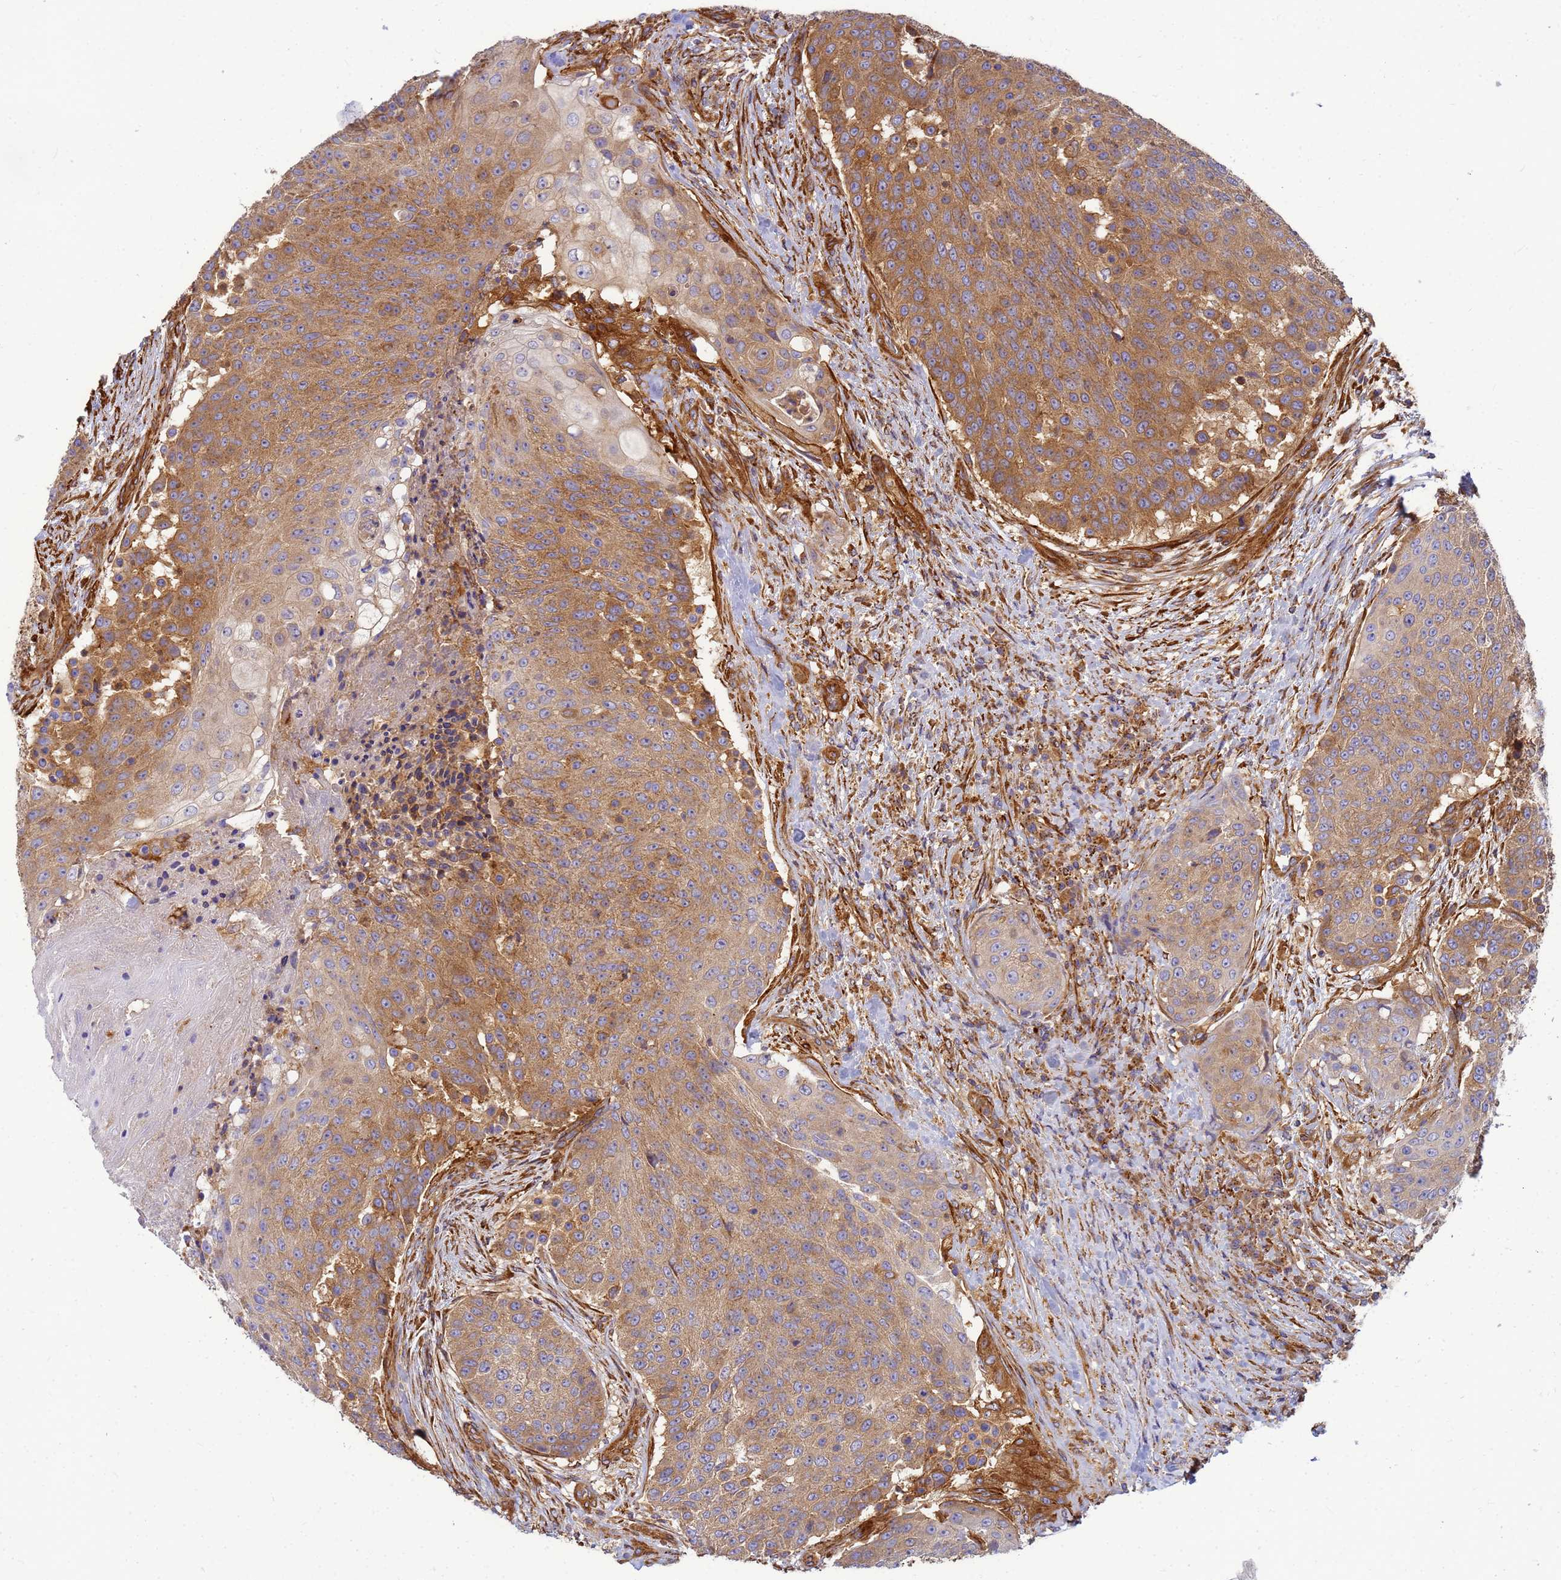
{"staining": {"intensity": "moderate", "quantity": "25%-75%", "location": "cytoplasmic/membranous"}, "tissue": "urothelial cancer", "cell_type": "Tumor cells", "image_type": "cancer", "snomed": [{"axis": "morphology", "description": "Urothelial carcinoma, High grade"}, {"axis": "topography", "description": "Urinary bladder"}], "caption": "Immunohistochemical staining of human urothelial cancer reveals medium levels of moderate cytoplasmic/membranous protein positivity in about 25%-75% of tumor cells.", "gene": "C2CD5", "patient": {"sex": "female", "age": 63}}